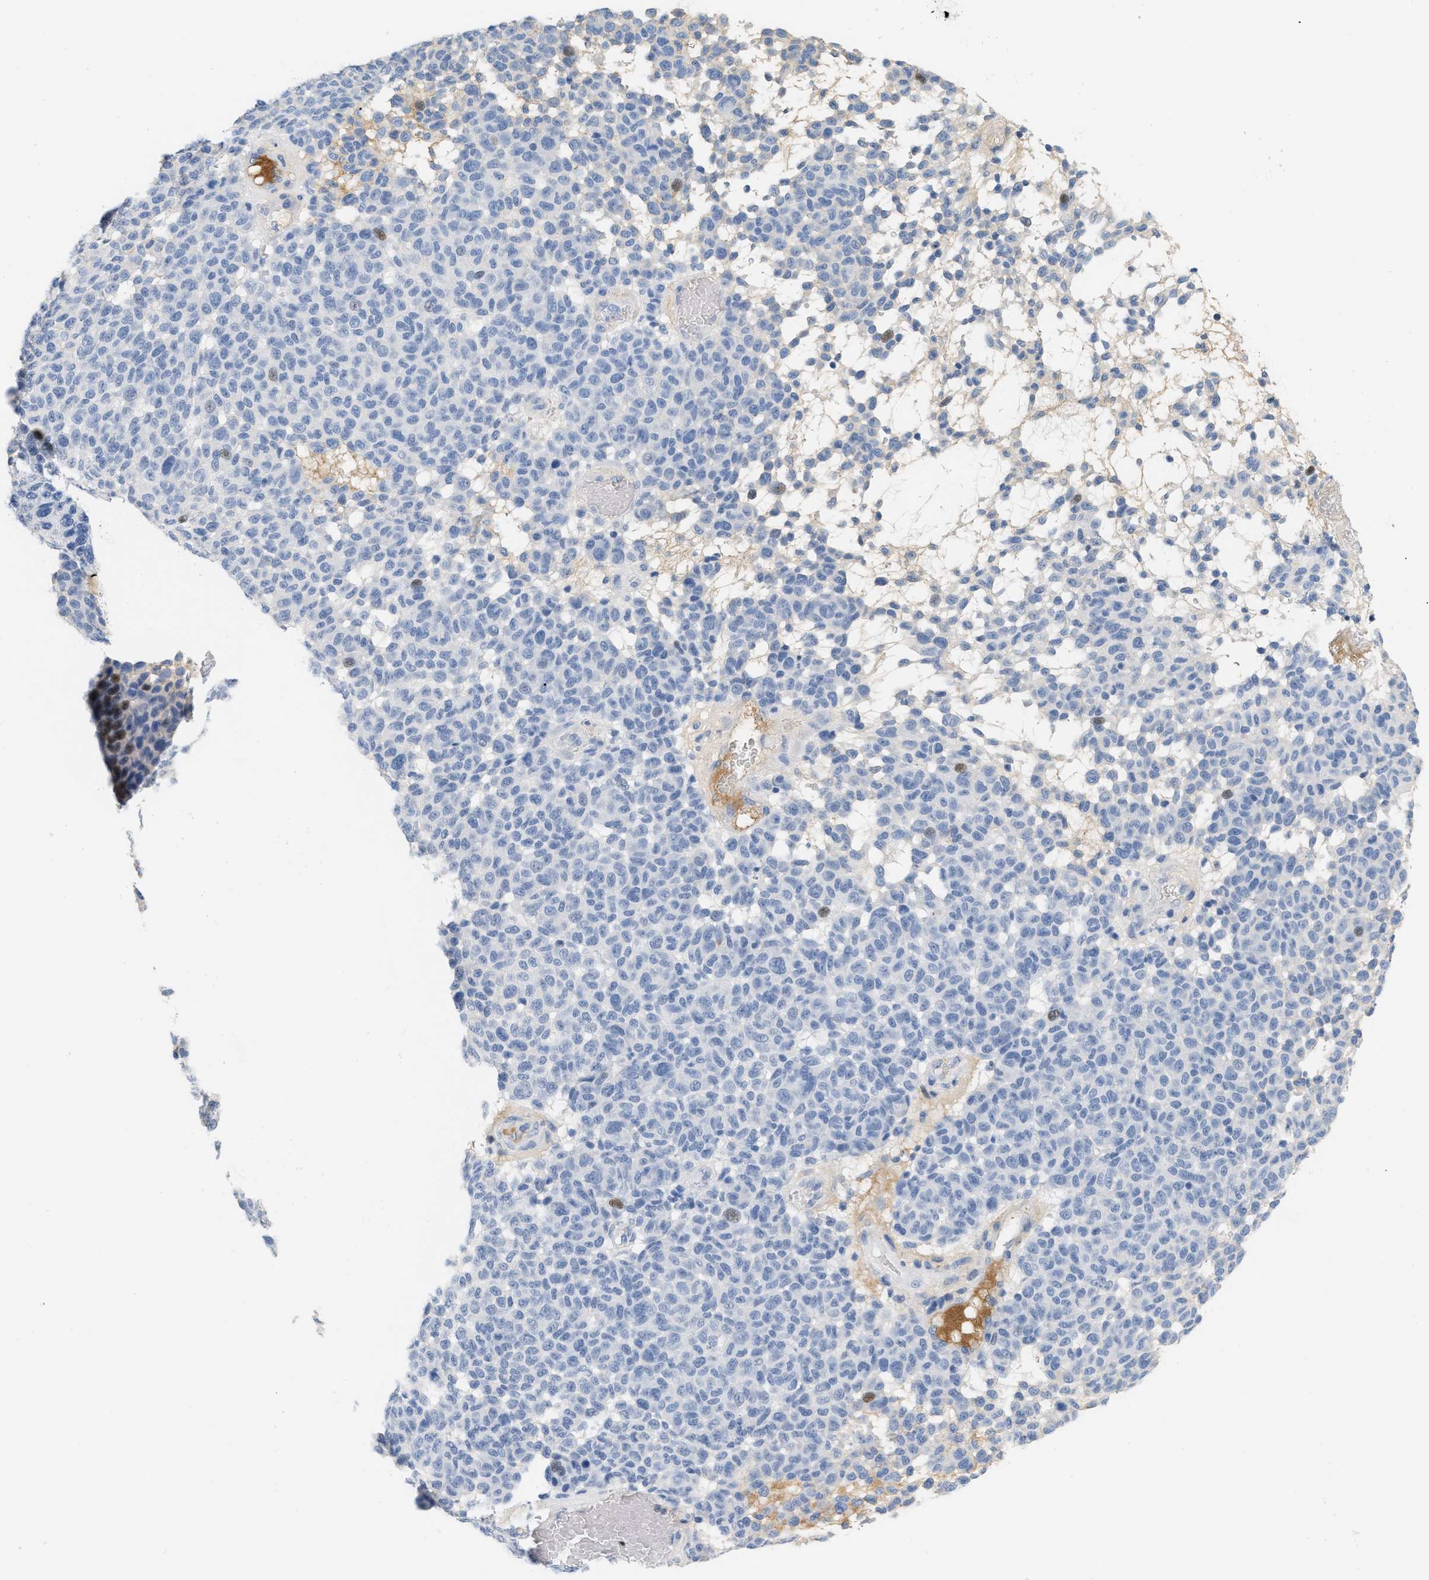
{"staining": {"intensity": "negative", "quantity": "none", "location": "none"}, "tissue": "melanoma", "cell_type": "Tumor cells", "image_type": "cancer", "snomed": [{"axis": "morphology", "description": "Malignant melanoma, NOS"}, {"axis": "topography", "description": "Skin"}], "caption": "Human malignant melanoma stained for a protein using IHC demonstrates no expression in tumor cells.", "gene": "CFH", "patient": {"sex": "male", "age": 59}}